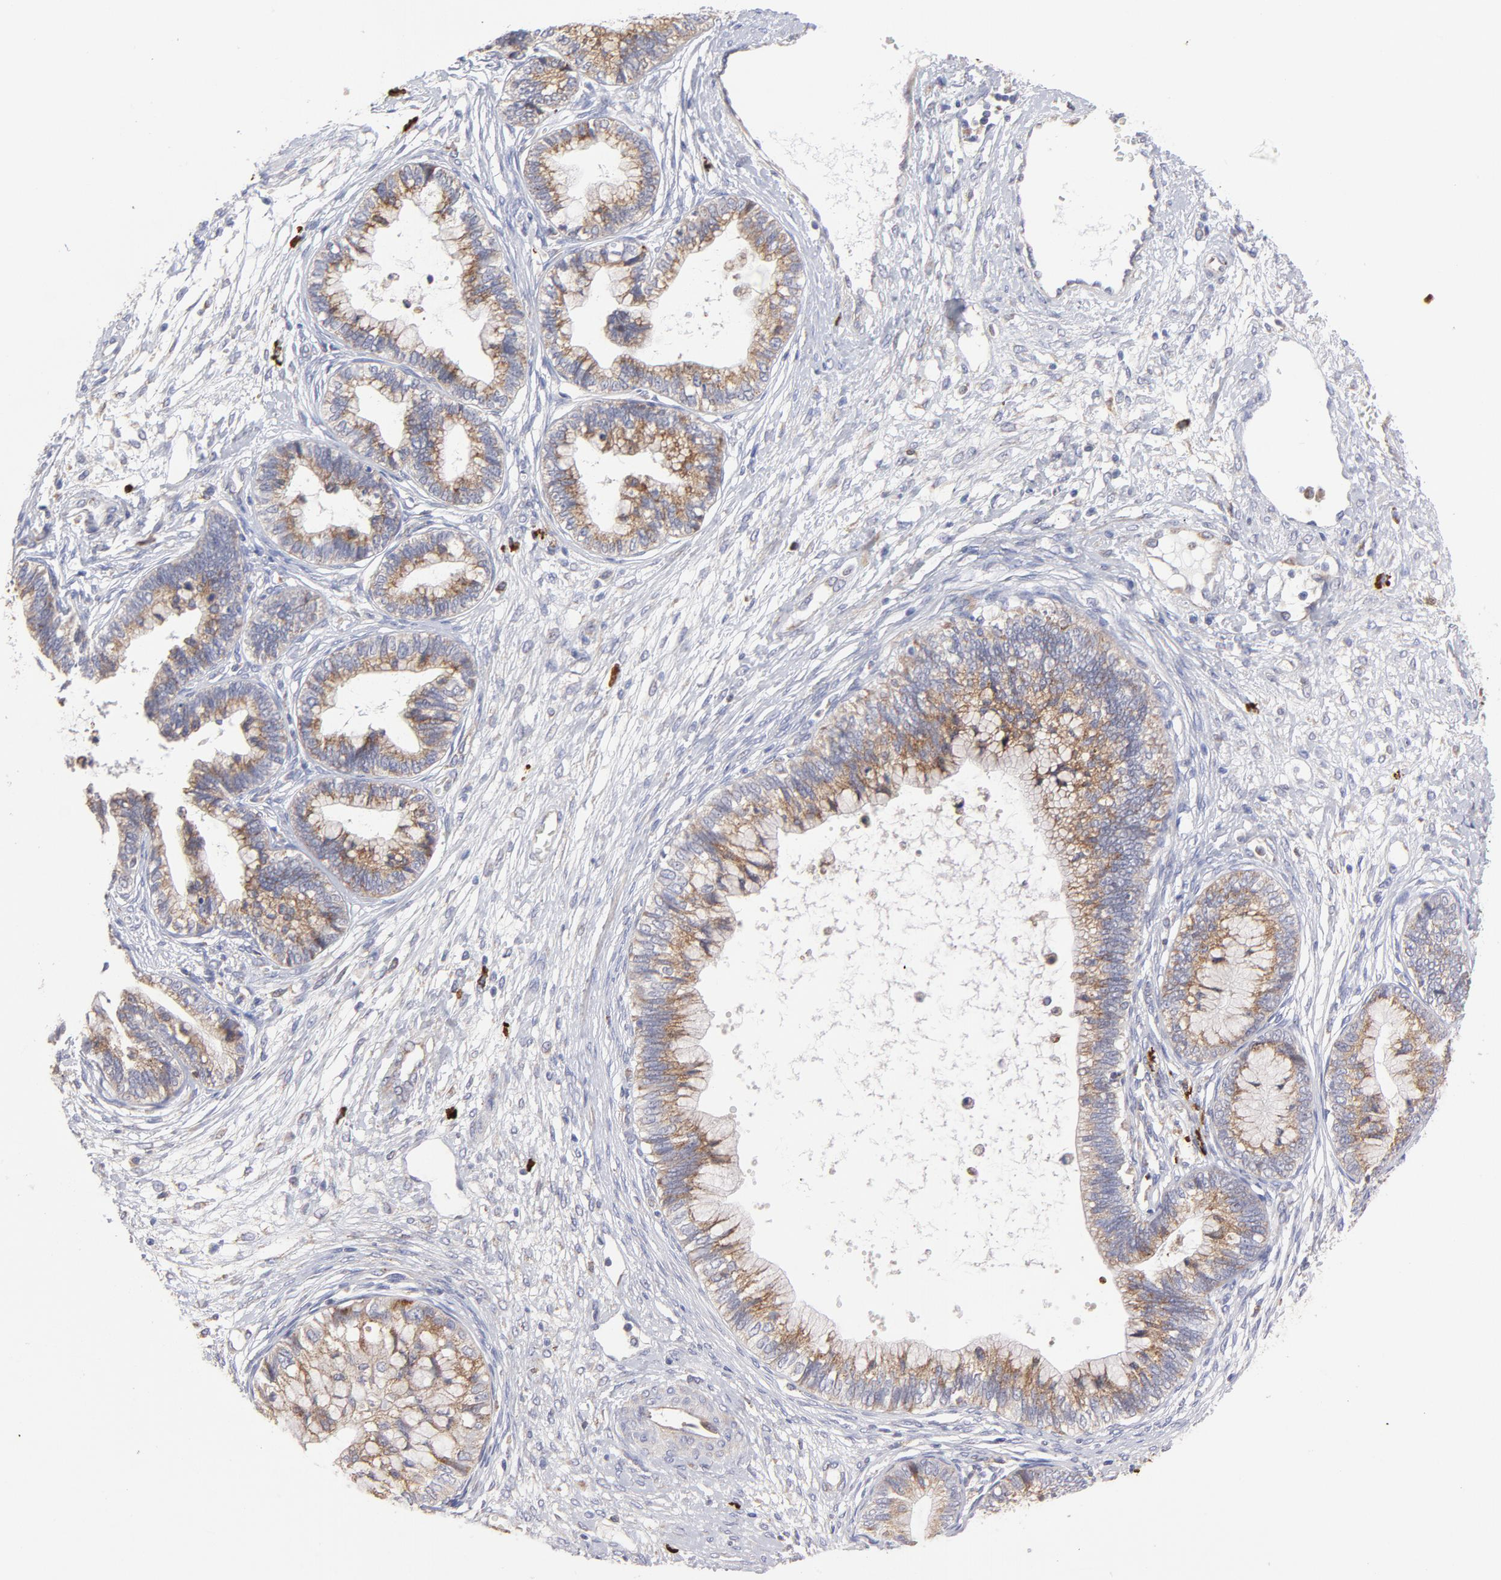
{"staining": {"intensity": "moderate", "quantity": ">75%", "location": "cytoplasmic/membranous"}, "tissue": "cervical cancer", "cell_type": "Tumor cells", "image_type": "cancer", "snomed": [{"axis": "morphology", "description": "Adenocarcinoma, NOS"}, {"axis": "topography", "description": "Cervix"}], "caption": "Immunohistochemistry staining of adenocarcinoma (cervical), which displays medium levels of moderate cytoplasmic/membranous expression in approximately >75% of tumor cells indicating moderate cytoplasmic/membranous protein expression. The staining was performed using DAB (3,3'-diaminobenzidine) (brown) for protein detection and nuclei were counterstained in hematoxylin (blue).", "gene": "RAPGEF3", "patient": {"sex": "female", "age": 44}}